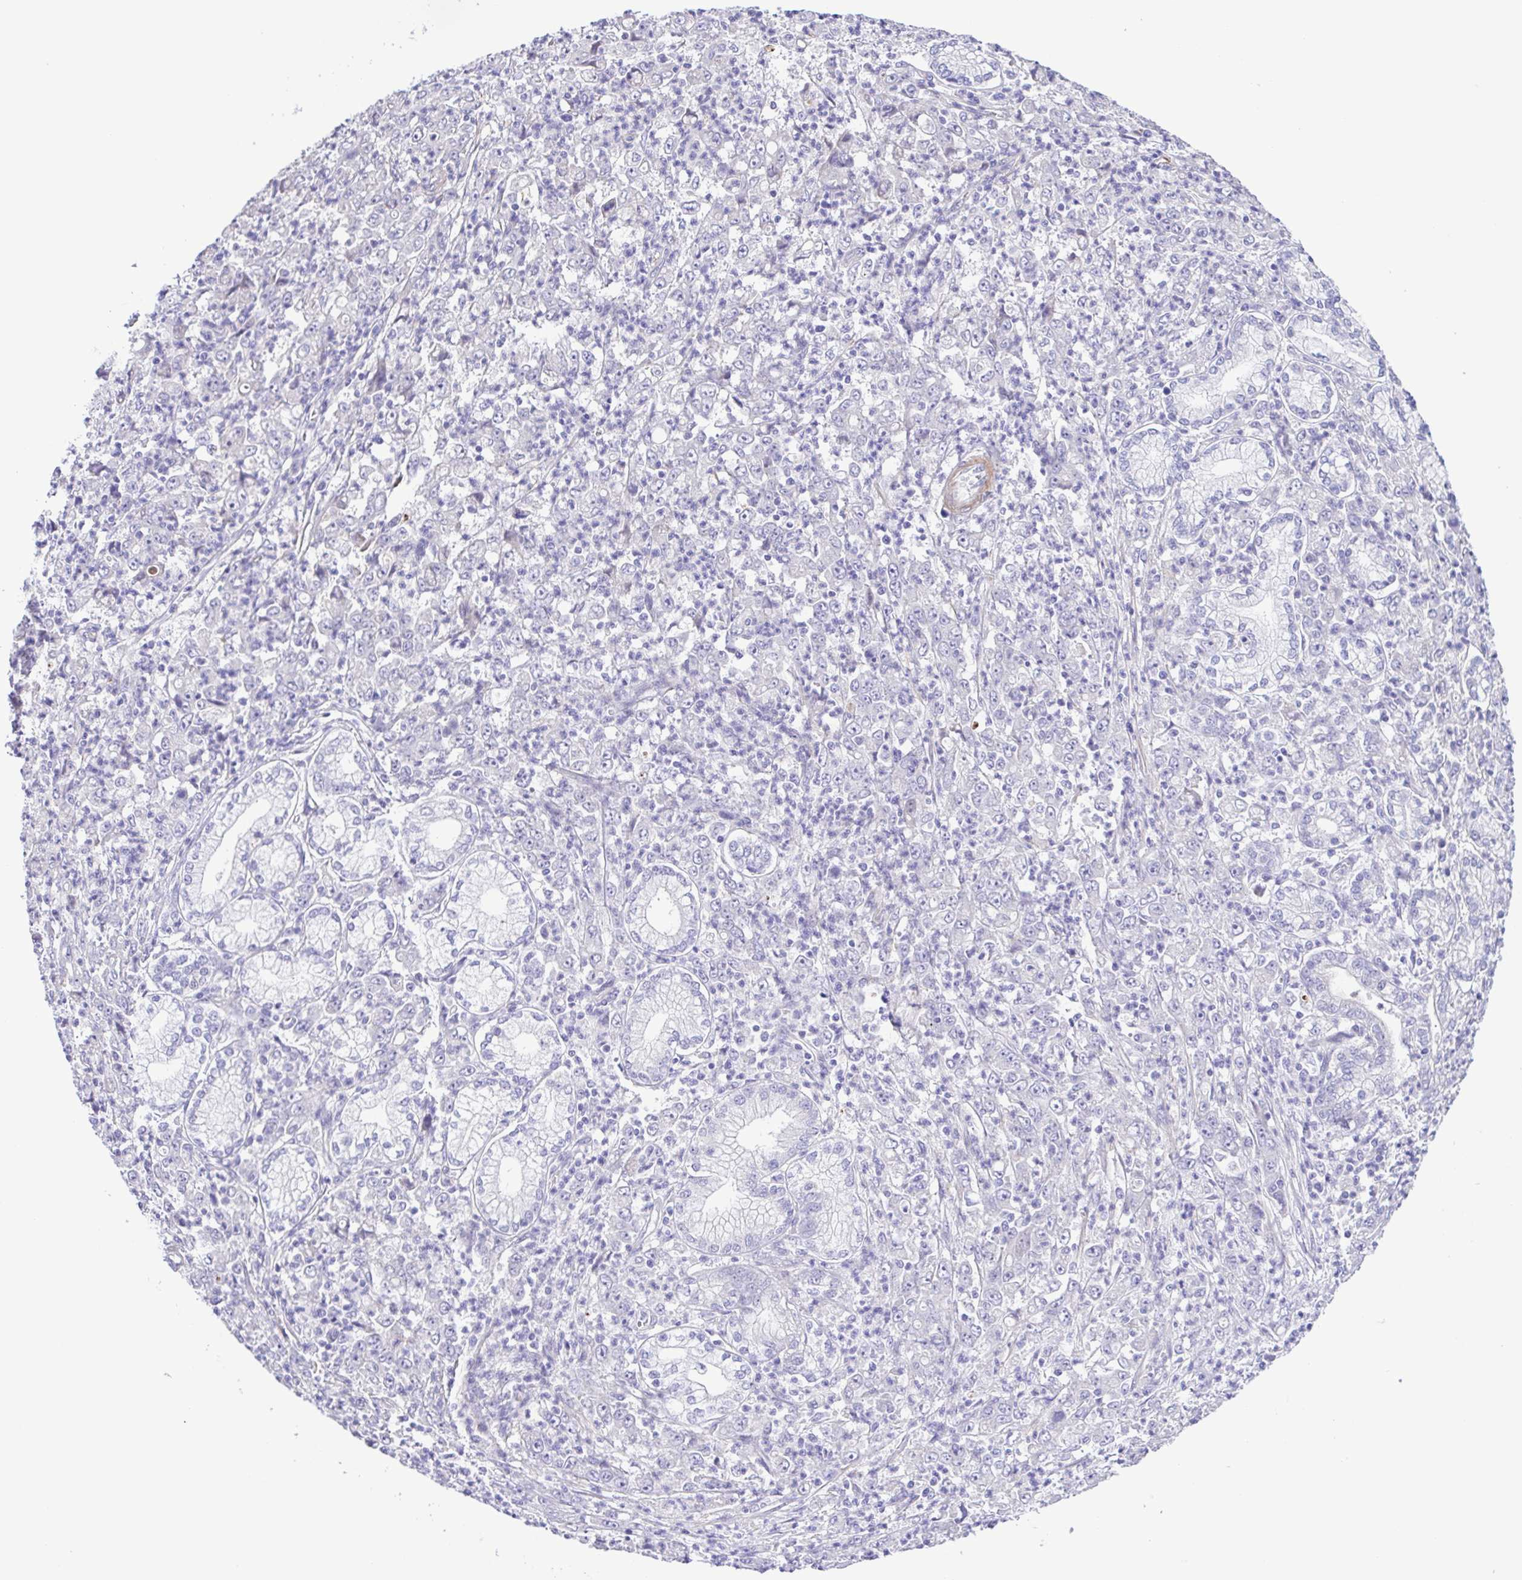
{"staining": {"intensity": "negative", "quantity": "none", "location": "none"}, "tissue": "stomach cancer", "cell_type": "Tumor cells", "image_type": "cancer", "snomed": [{"axis": "morphology", "description": "Adenocarcinoma, NOS"}, {"axis": "topography", "description": "Stomach, lower"}], "caption": "Immunohistochemistry of human stomach cancer shows no positivity in tumor cells.", "gene": "GABBR2", "patient": {"sex": "female", "age": 71}}